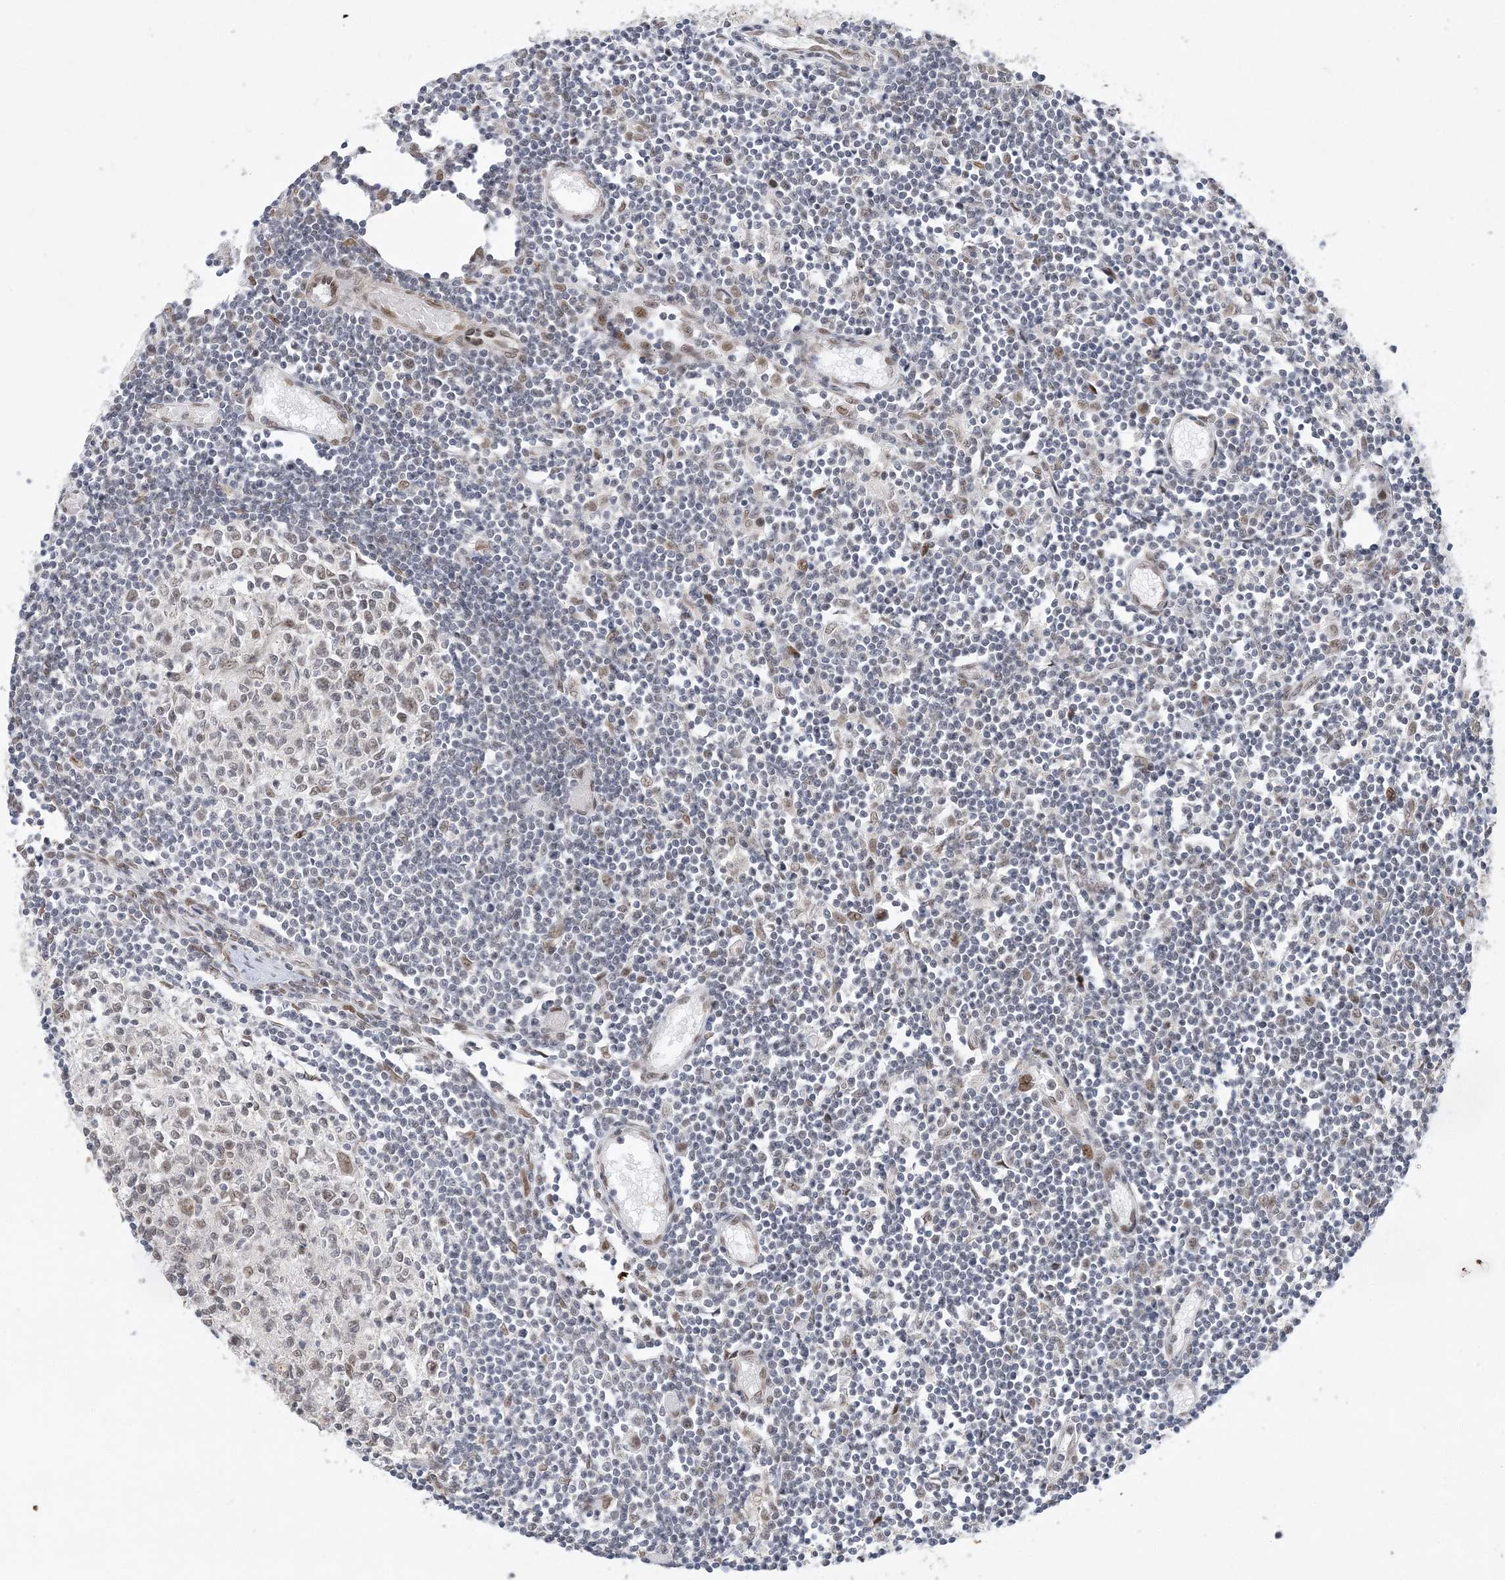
{"staining": {"intensity": "moderate", "quantity": "<25%", "location": "nuclear"}, "tissue": "lymph node", "cell_type": "Germinal center cells", "image_type": "normal", "snomed": [{"axis": "morphology", "description": "Normal tissue, NOS"}, {"axis": "topography", "description": "Lymph node"}], "caption": "A high-resolution micrograph shows IHC staining of normal lymph node, which displays moderate nuclear positivity in approximately <25% of germinal center cells.", "gene": "WAC", "patient": {"sex": "female", "age": 11}}